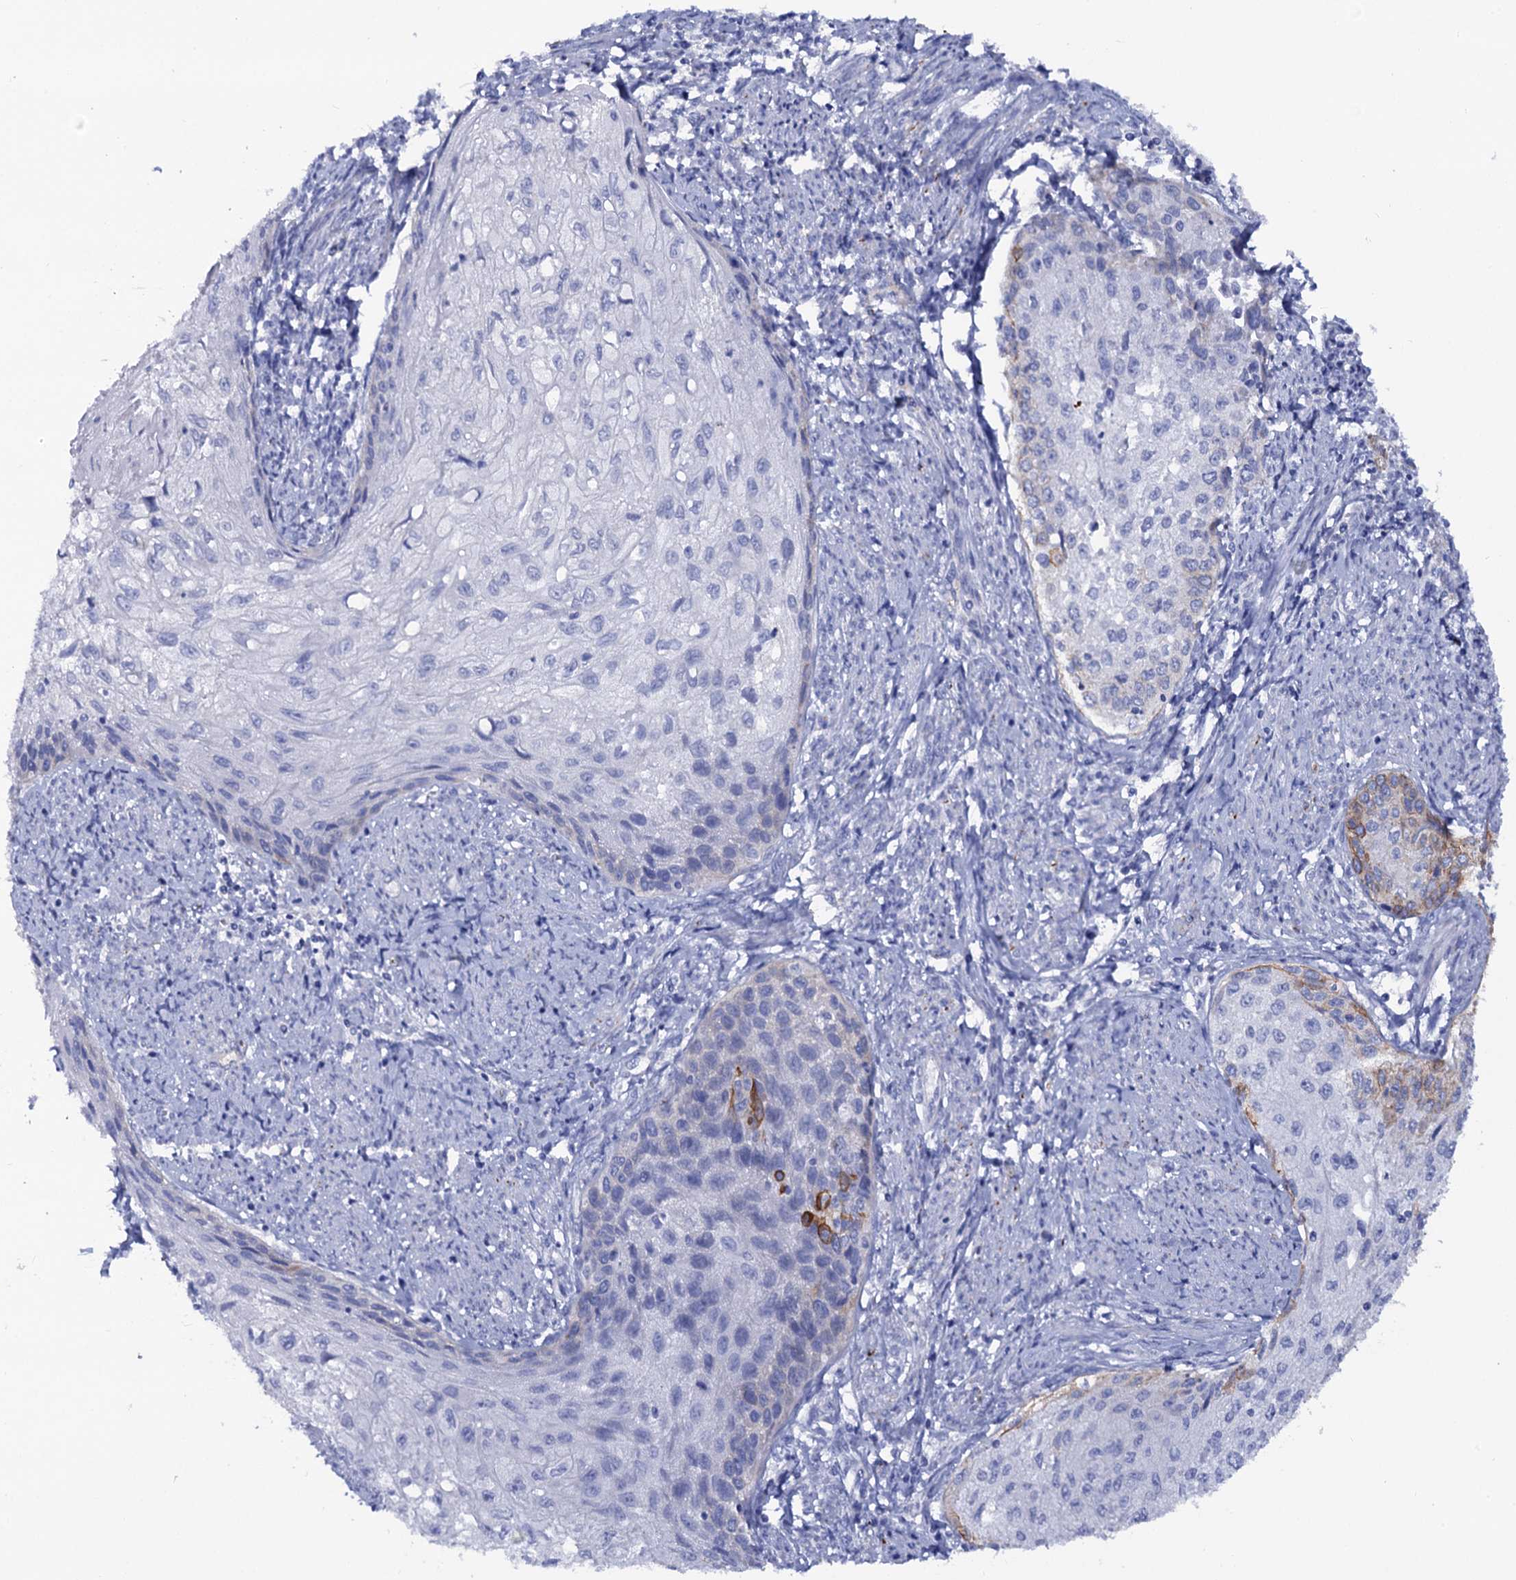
{"staining": {"intensity": "moderate", "quantity": "<25%", "location": "cytoplasmic/membranous"}, "tissue": "cervical cancer", "cell_type": "Tumor cells", "image_type": "cancer", "snomed": [{"axis": "morphology", "description": "Squamous cell carcinoma, NOS"}, {"axis": "topography", "description": "Cervix"}], "caption": "This image demonstrates IHC staining of human cervical squamous cell carcinoma, with low moderate cytoplasmic/membranous staining in about <25% of tumor cells.", "gene": "RAB3IP", "patient": {"sex": "female", "age": 67}}